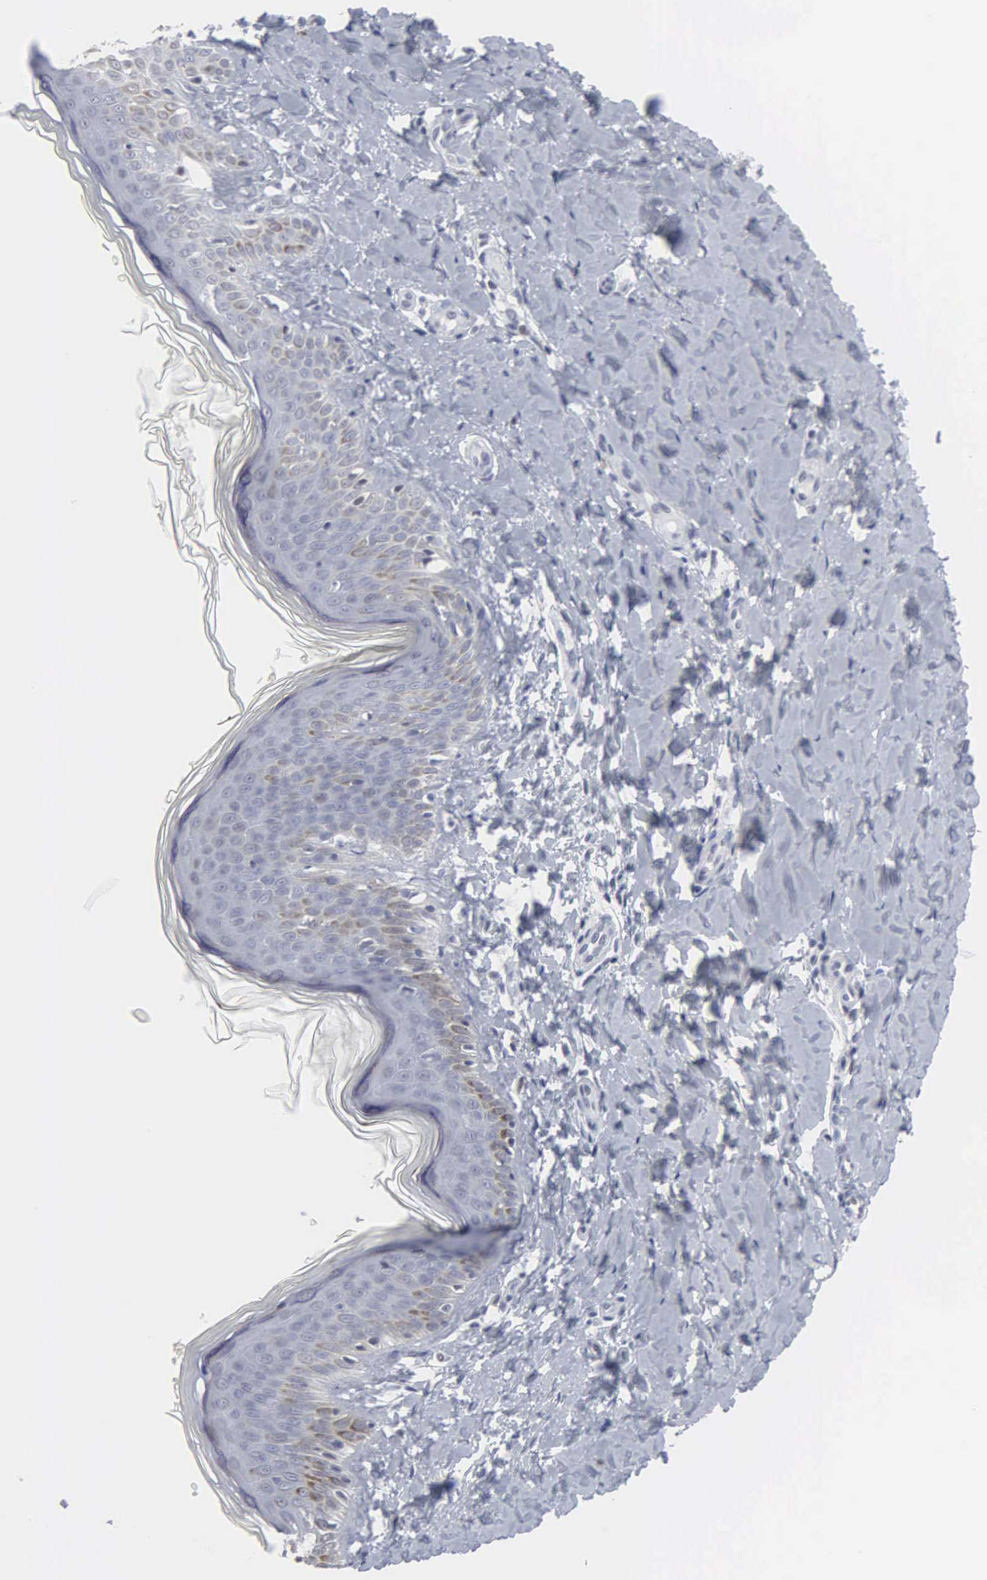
{"staining": {"intensity": "negative", "quantity": "none", "location": "none"}, "tissue": "melanoma", "cell_type": "Tumor cells", "image_type": "cancer", "snomed": [{"axis": "morphology", "description": "Malignant melanoma, NOS"}, {"axis": "topography", "description": "Skin"}], "caption": "Immunohistochemistry of melanoma displays no staining in tumor cells. The staining is performed using DAB brown chromogen with nuclei counter-stained in using hematoxylin.", "gene": "SPIN3", "patient": {"sex": "male", "age": 45}}